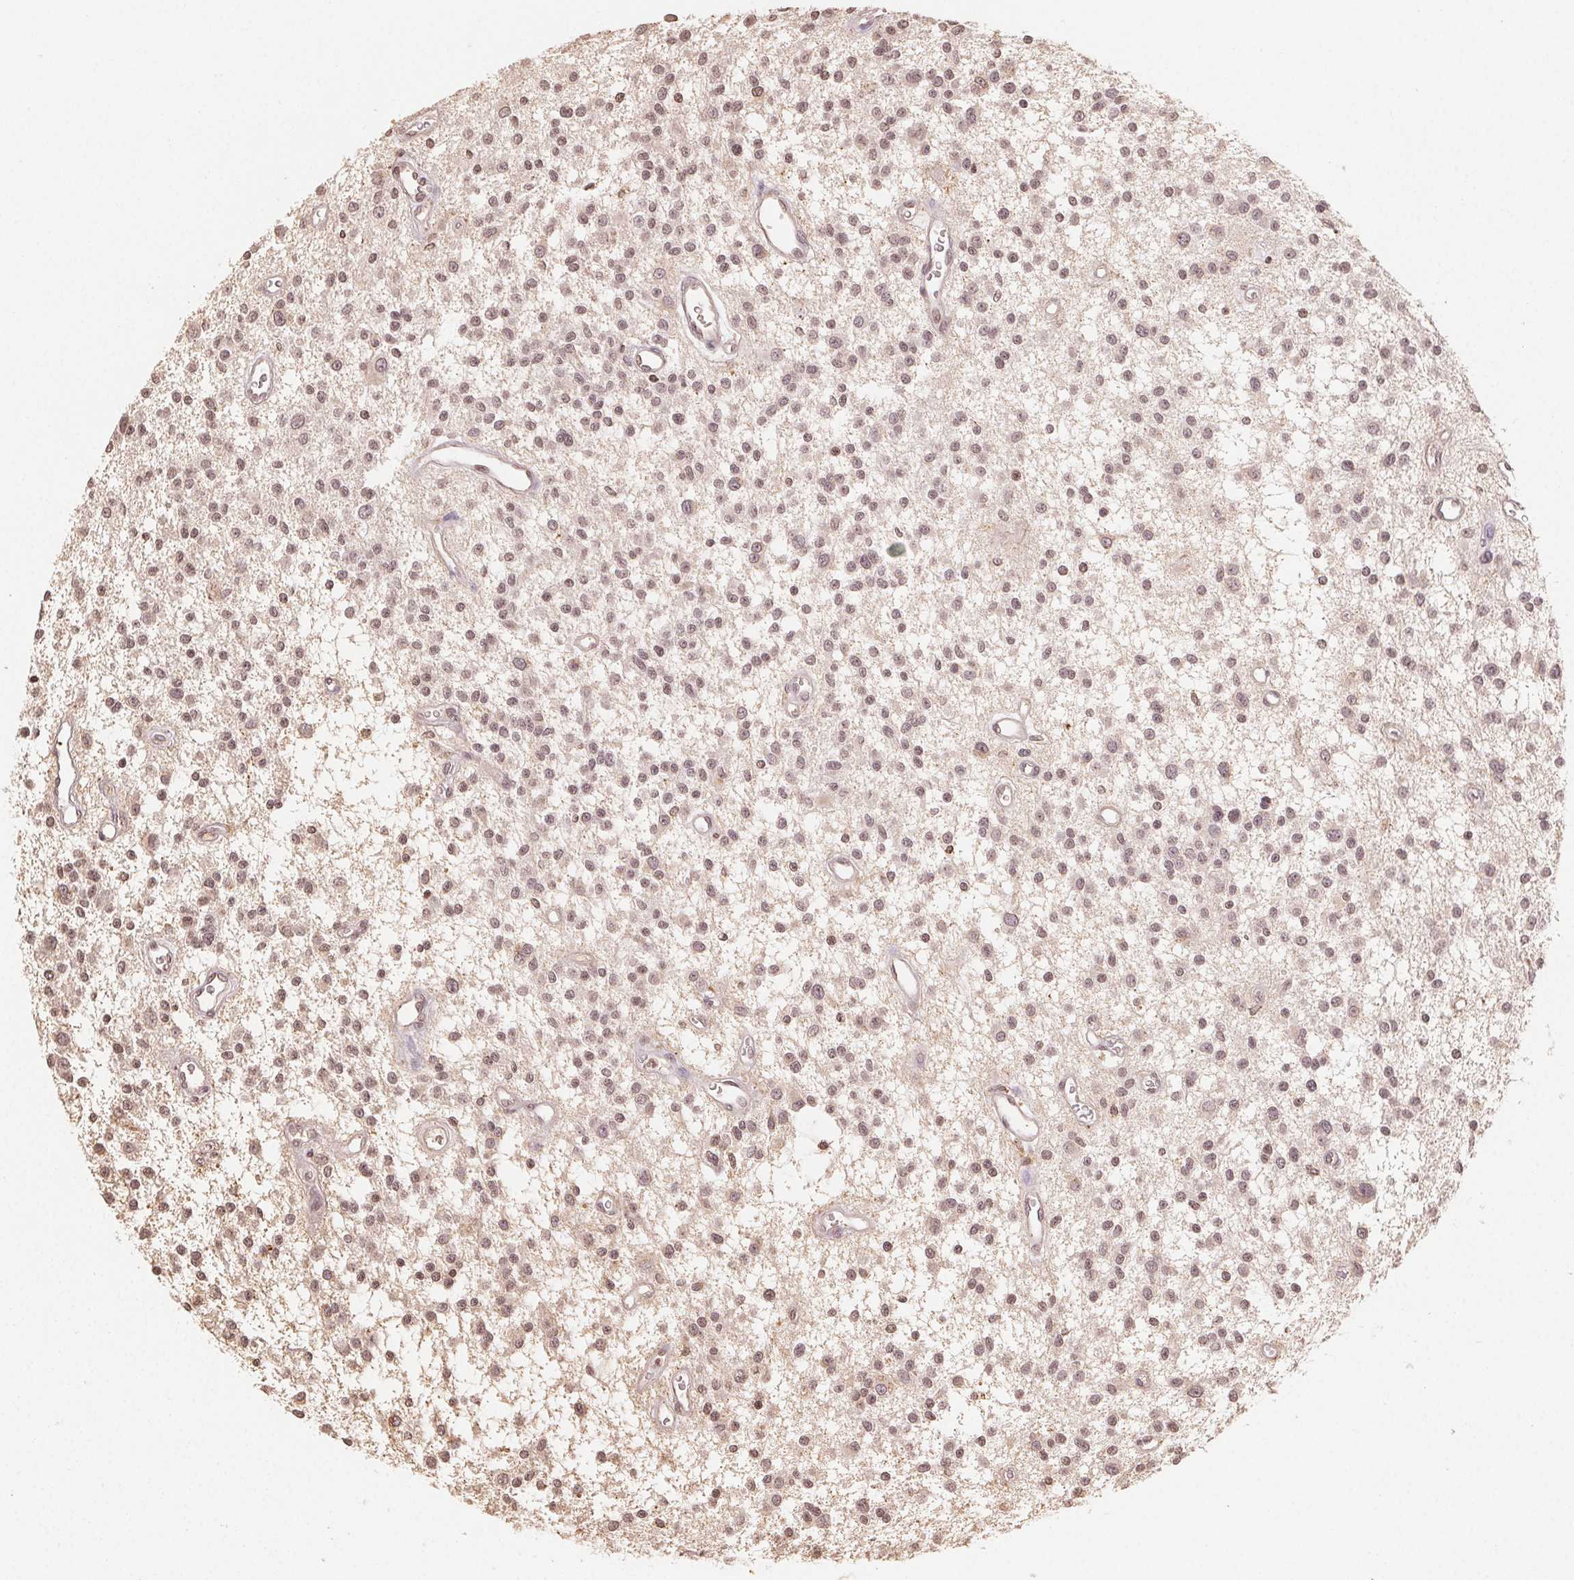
{"staining": {"intensity": "moderate", "quantity": ">75%", "location": "nuclear"}, "tissue": "glioma", "cell_type": "Tumor cells", "image_type": "cancer", "snomed": [{"axis": "morphology", "description": "Glioma, malignant, Low grade"}, {"axis": "topography", "description": "Brain"}], "caption": "Immunohistochemical staining of human malignant glioma (low-grade) exhibits medium levels of moderate nuclear protein staining in approximately >75% of tumor cells.", "gene": "TBP", "patient": {"sex": "male", "age": 43}}